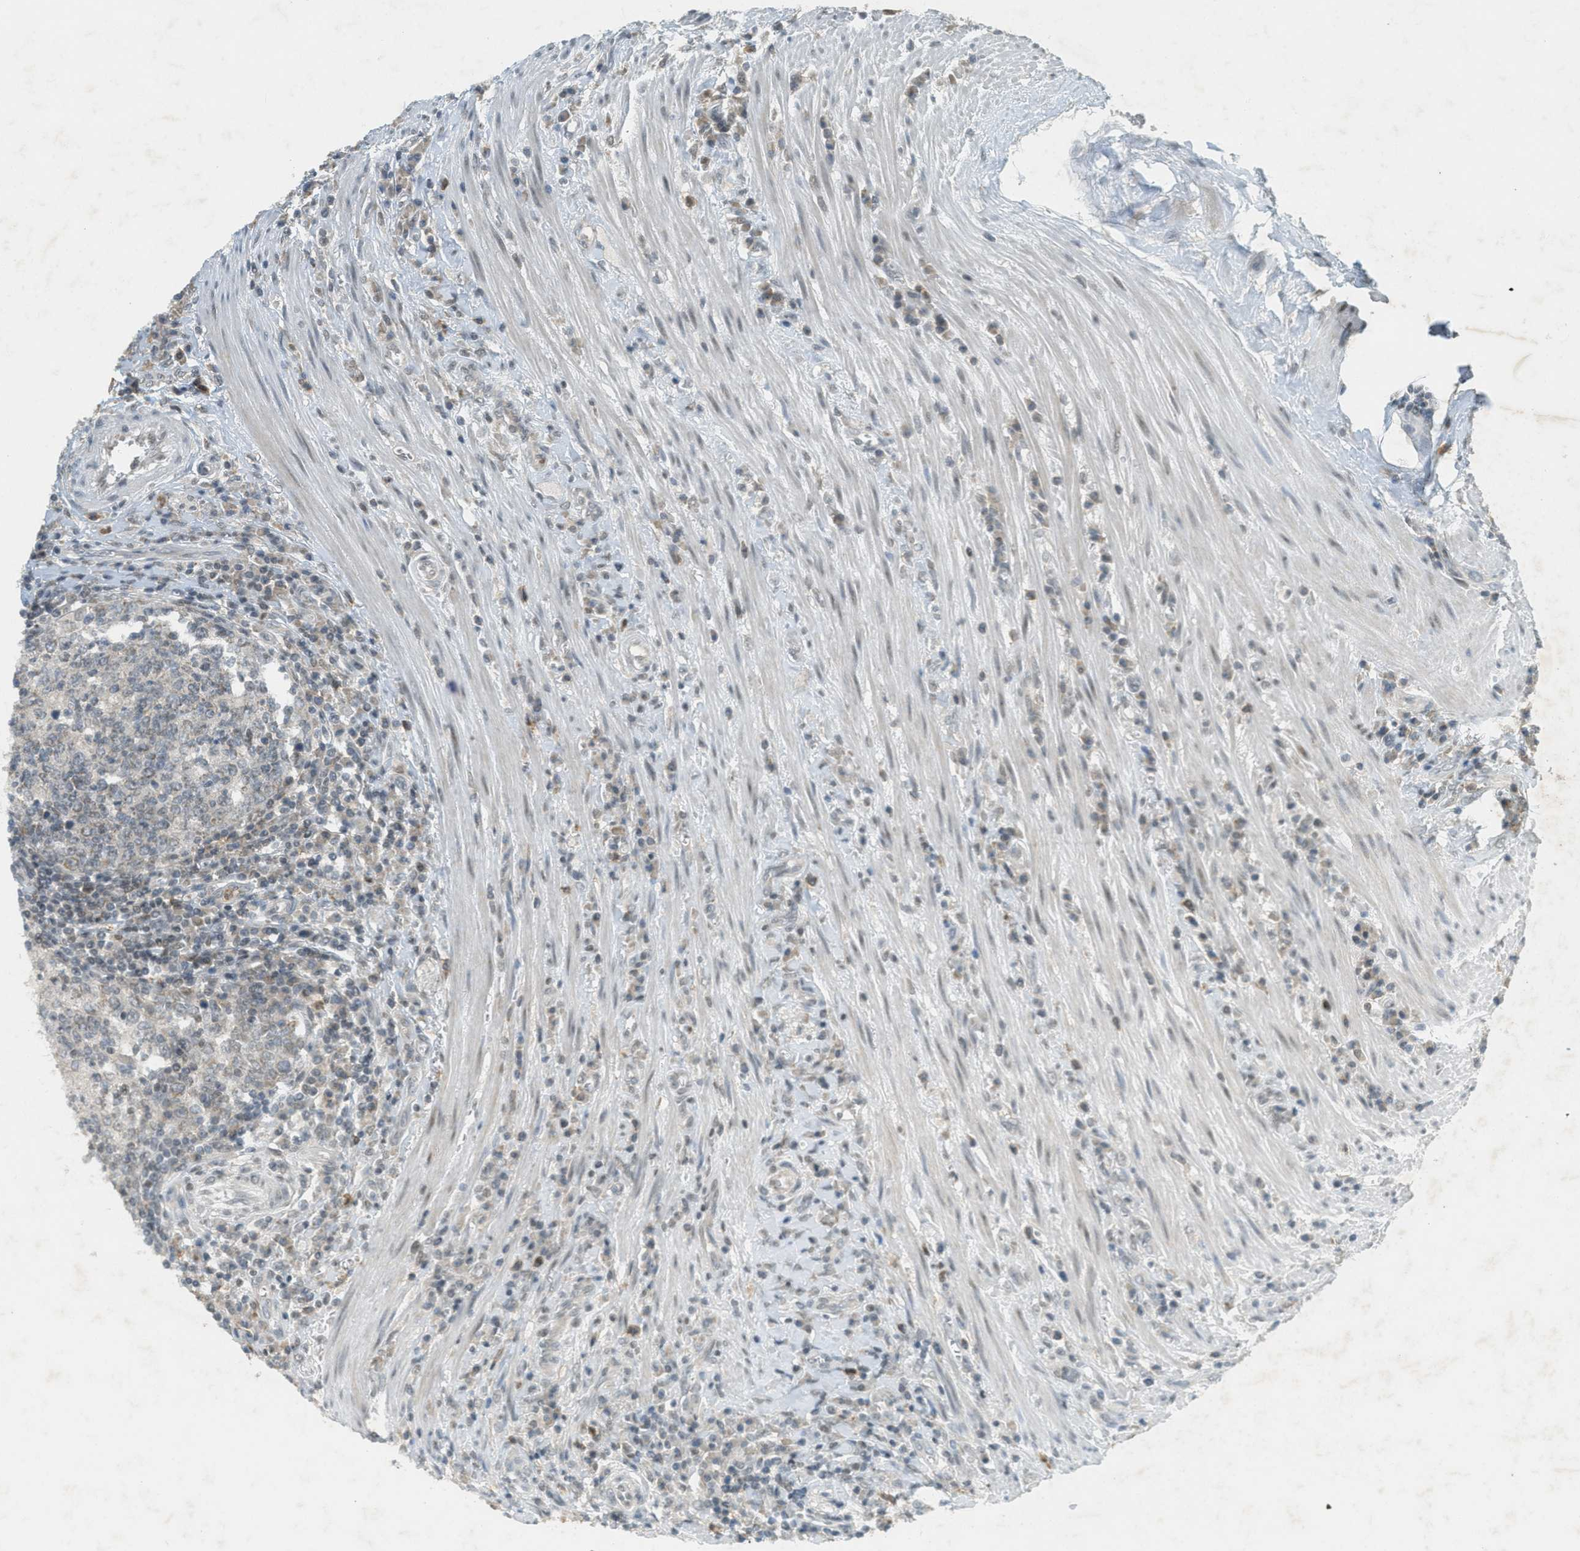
{"staining": {"intensity": "weak", "quantity": "25%-75%", "location": "cytoplasmic/membranous"}, "tissue": "colorectal cancer", "cell_type": "Tumor cells", "image_type": "cancer", "snomed": [{"axis": "morphology", "description": "Inflammation, NOS"}, {"axis": "morphology", "description": "Adenocarcinoma, NOS"}, {"axis": "topography", "description": "Colon"}], "caption": "Colorectal cancer was stained to show a protein in brown. There is low levels of weak cytoplasmic/membranous expression in approximately 25%-75% of tumor cells.", "gene": "TCF20", "patient": {"sex": "male", "age": 72}}